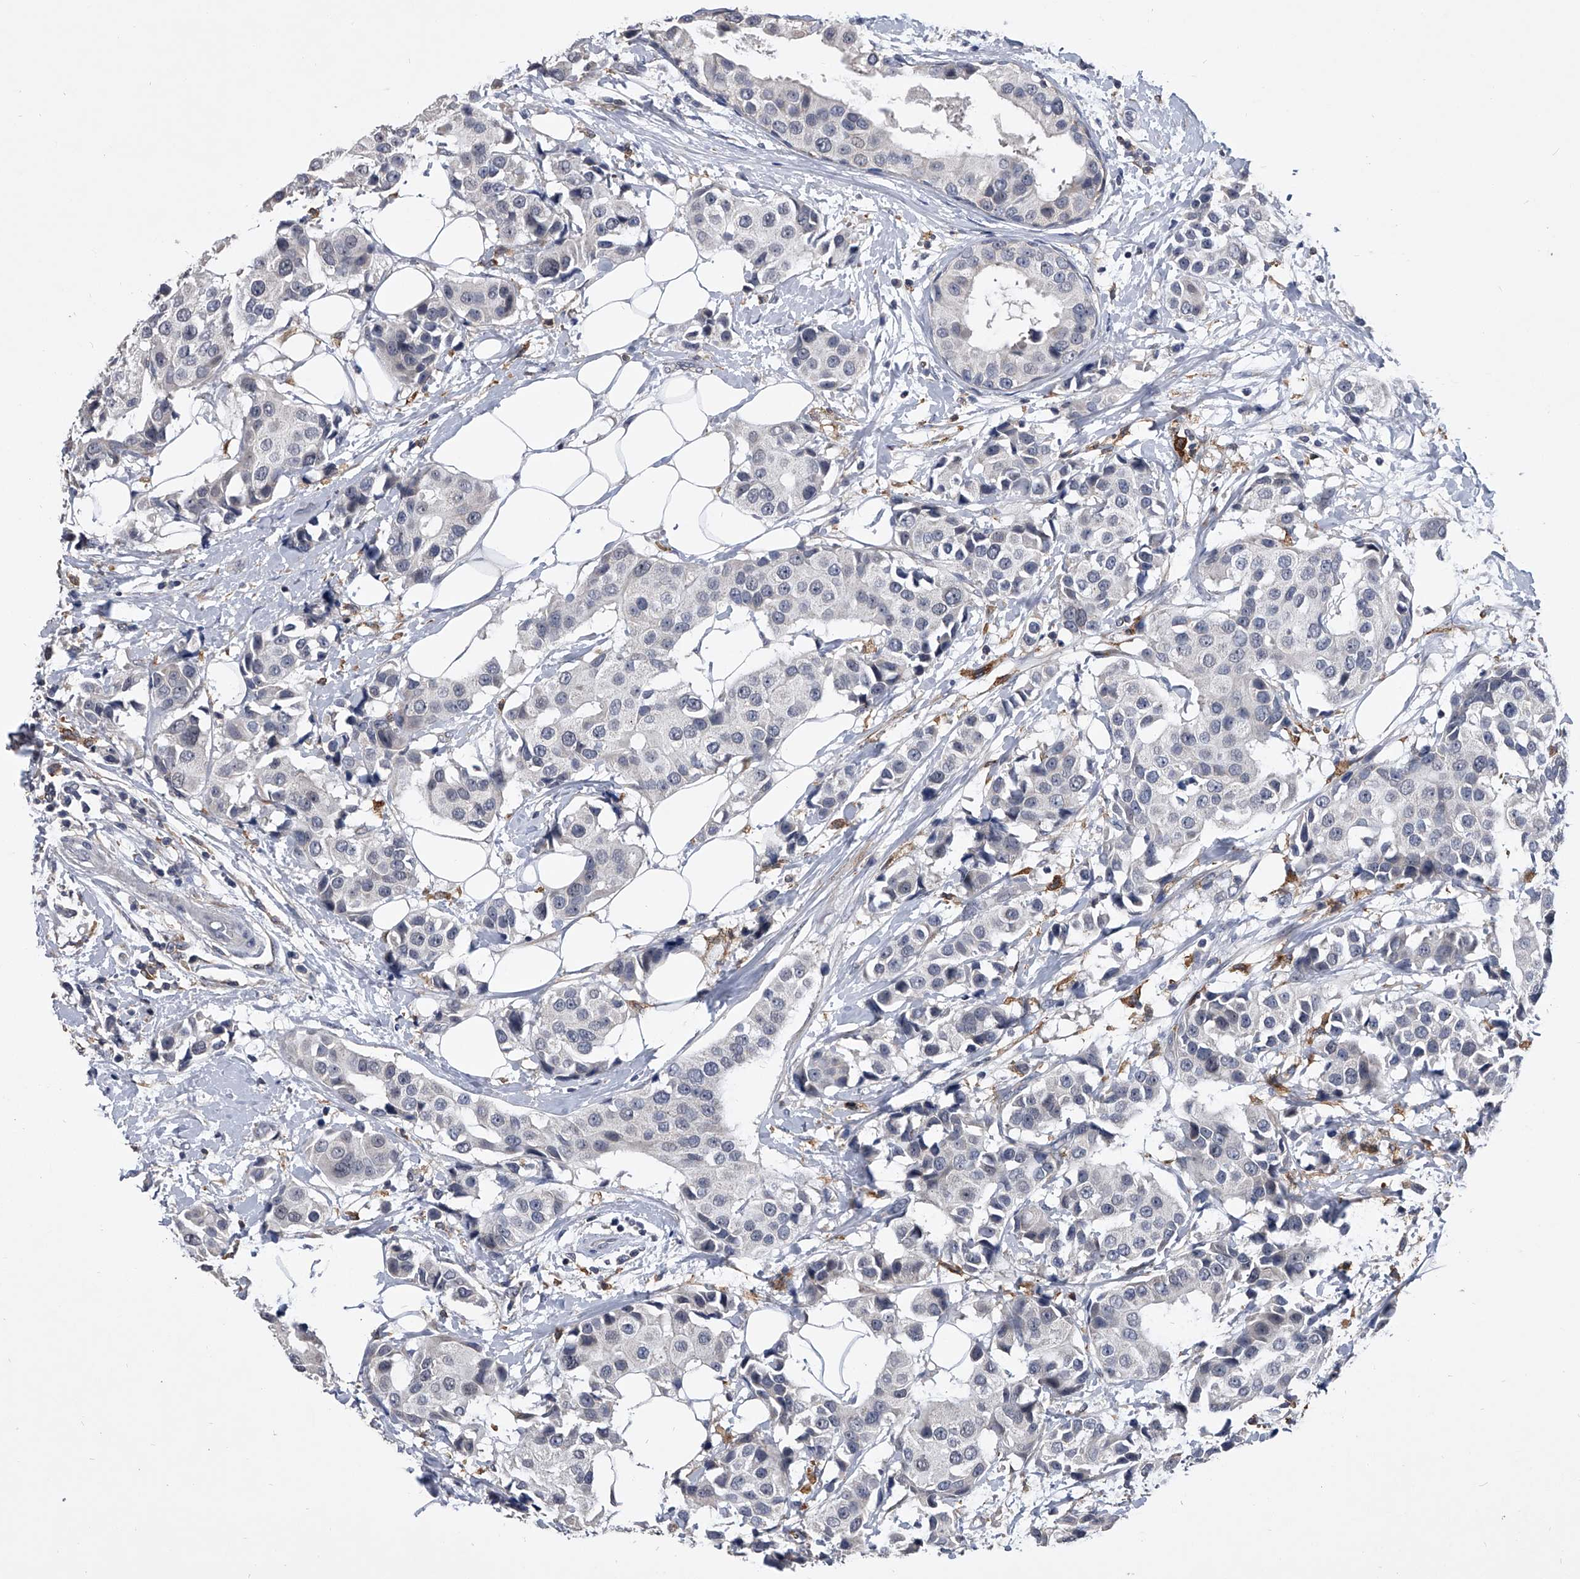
{"staining": {"intensity": "negative", "quantity": "none", "location": "none"}, "tissue": "breast cancer", "cell_type": "Tumor cells", "image_type": "cancer", "snomed": [{"axis": "morphology", "description": "Normal tissue, NOS"}, {"axis": "morphology", "description": "Duct carcinoma"}, {"axis": "topography", "description": "Breast"}], "caption": "Image shows no significant protein positivity in tumor cells of breast invasive ductal carcinoma.", "gene": "MAP4K3", "patient": {"sex": "female", "age": 39}}